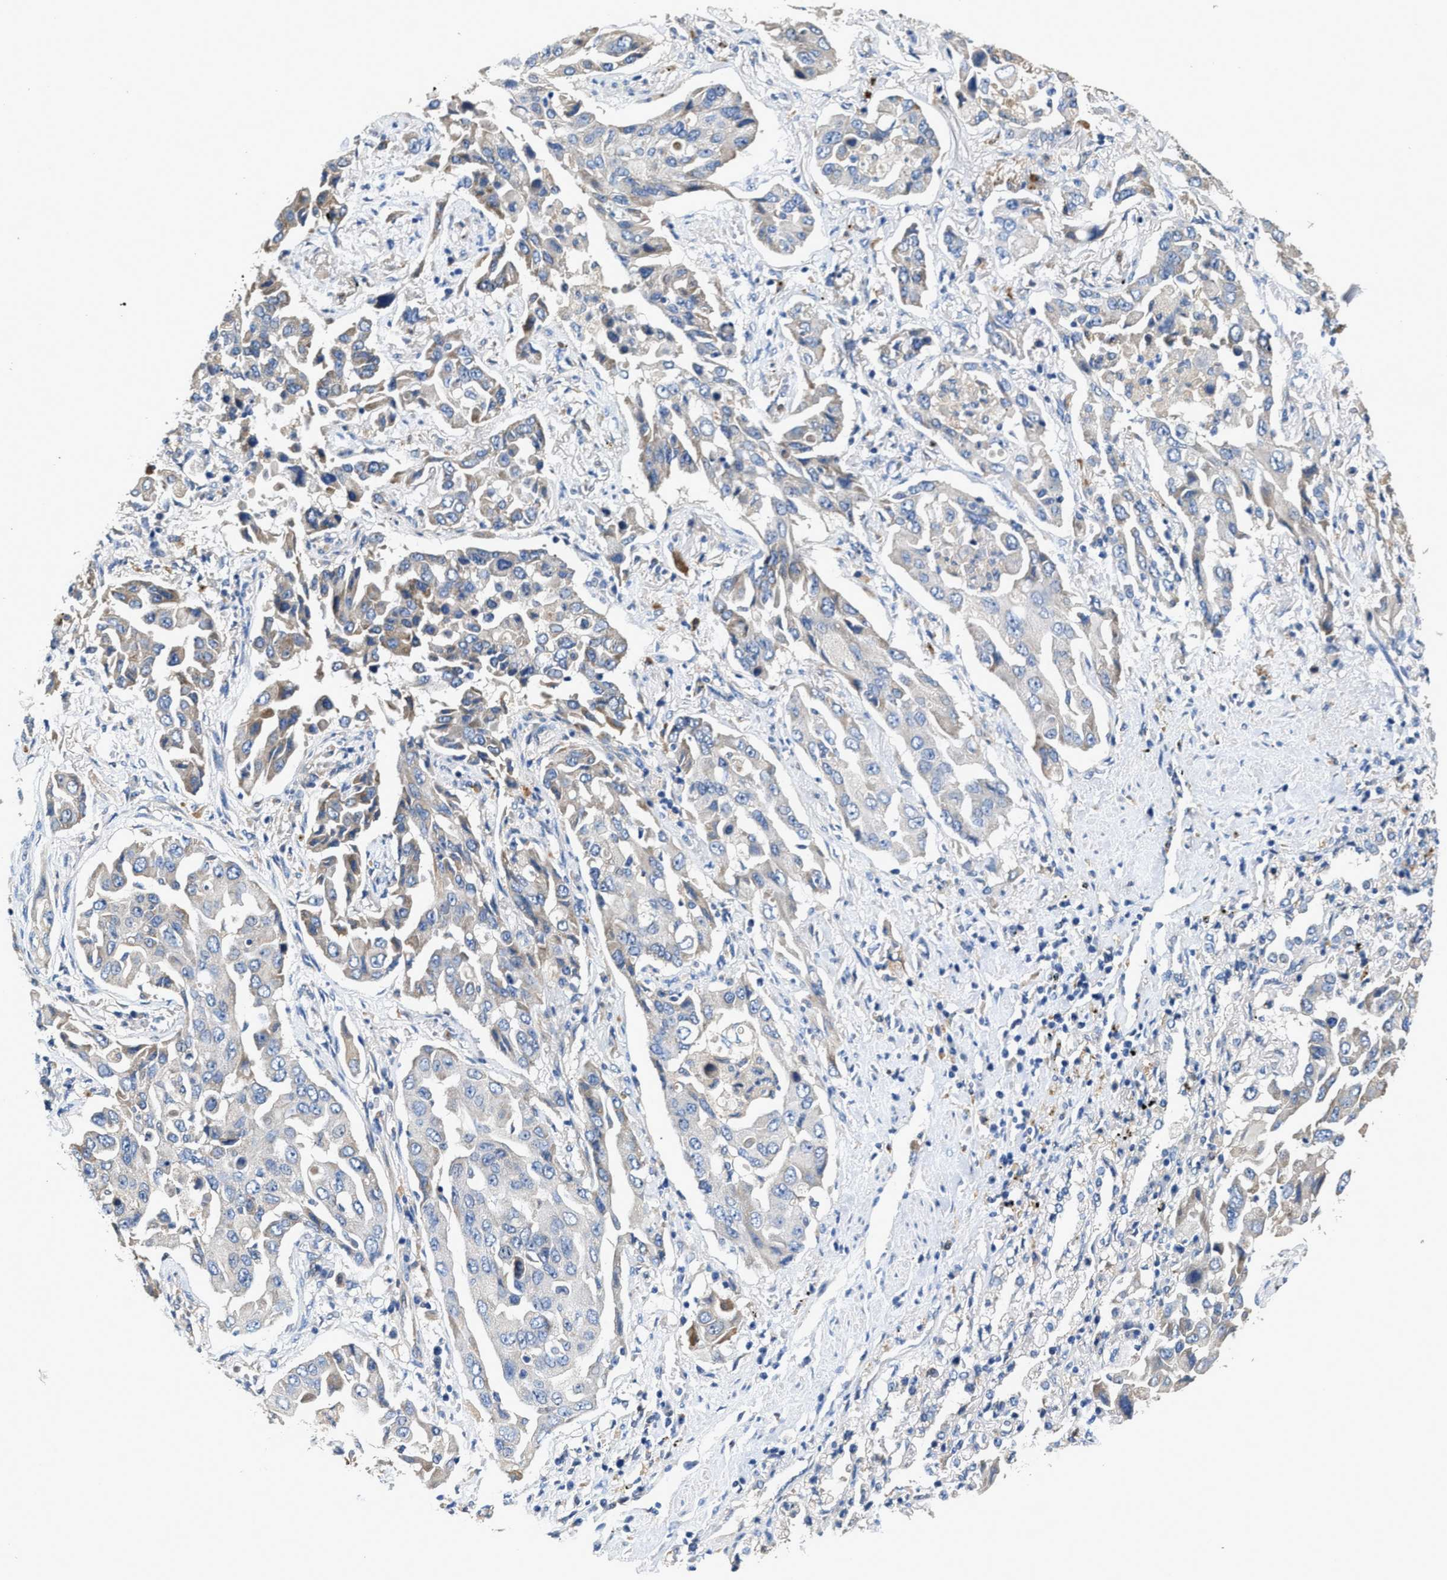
{"staining": {"intensity": "weak", "quantity": "<25%", "location": "cytoplasmic/membranous"}, "tissue": "lung cancer", "cell_type": "Tumor cells", "image_type": "cancer", "snomed": [{"axis": "morphology", "description": "Adenocarcinoma, NOS"}, {"axis": "topography", "description": "Lung"}], "caption": "Tumor cells are negative for brown protein staining in adenocarcinoma (lung).", "gene": "PEG10", "patient": {"sex": "female", "age": 65}}